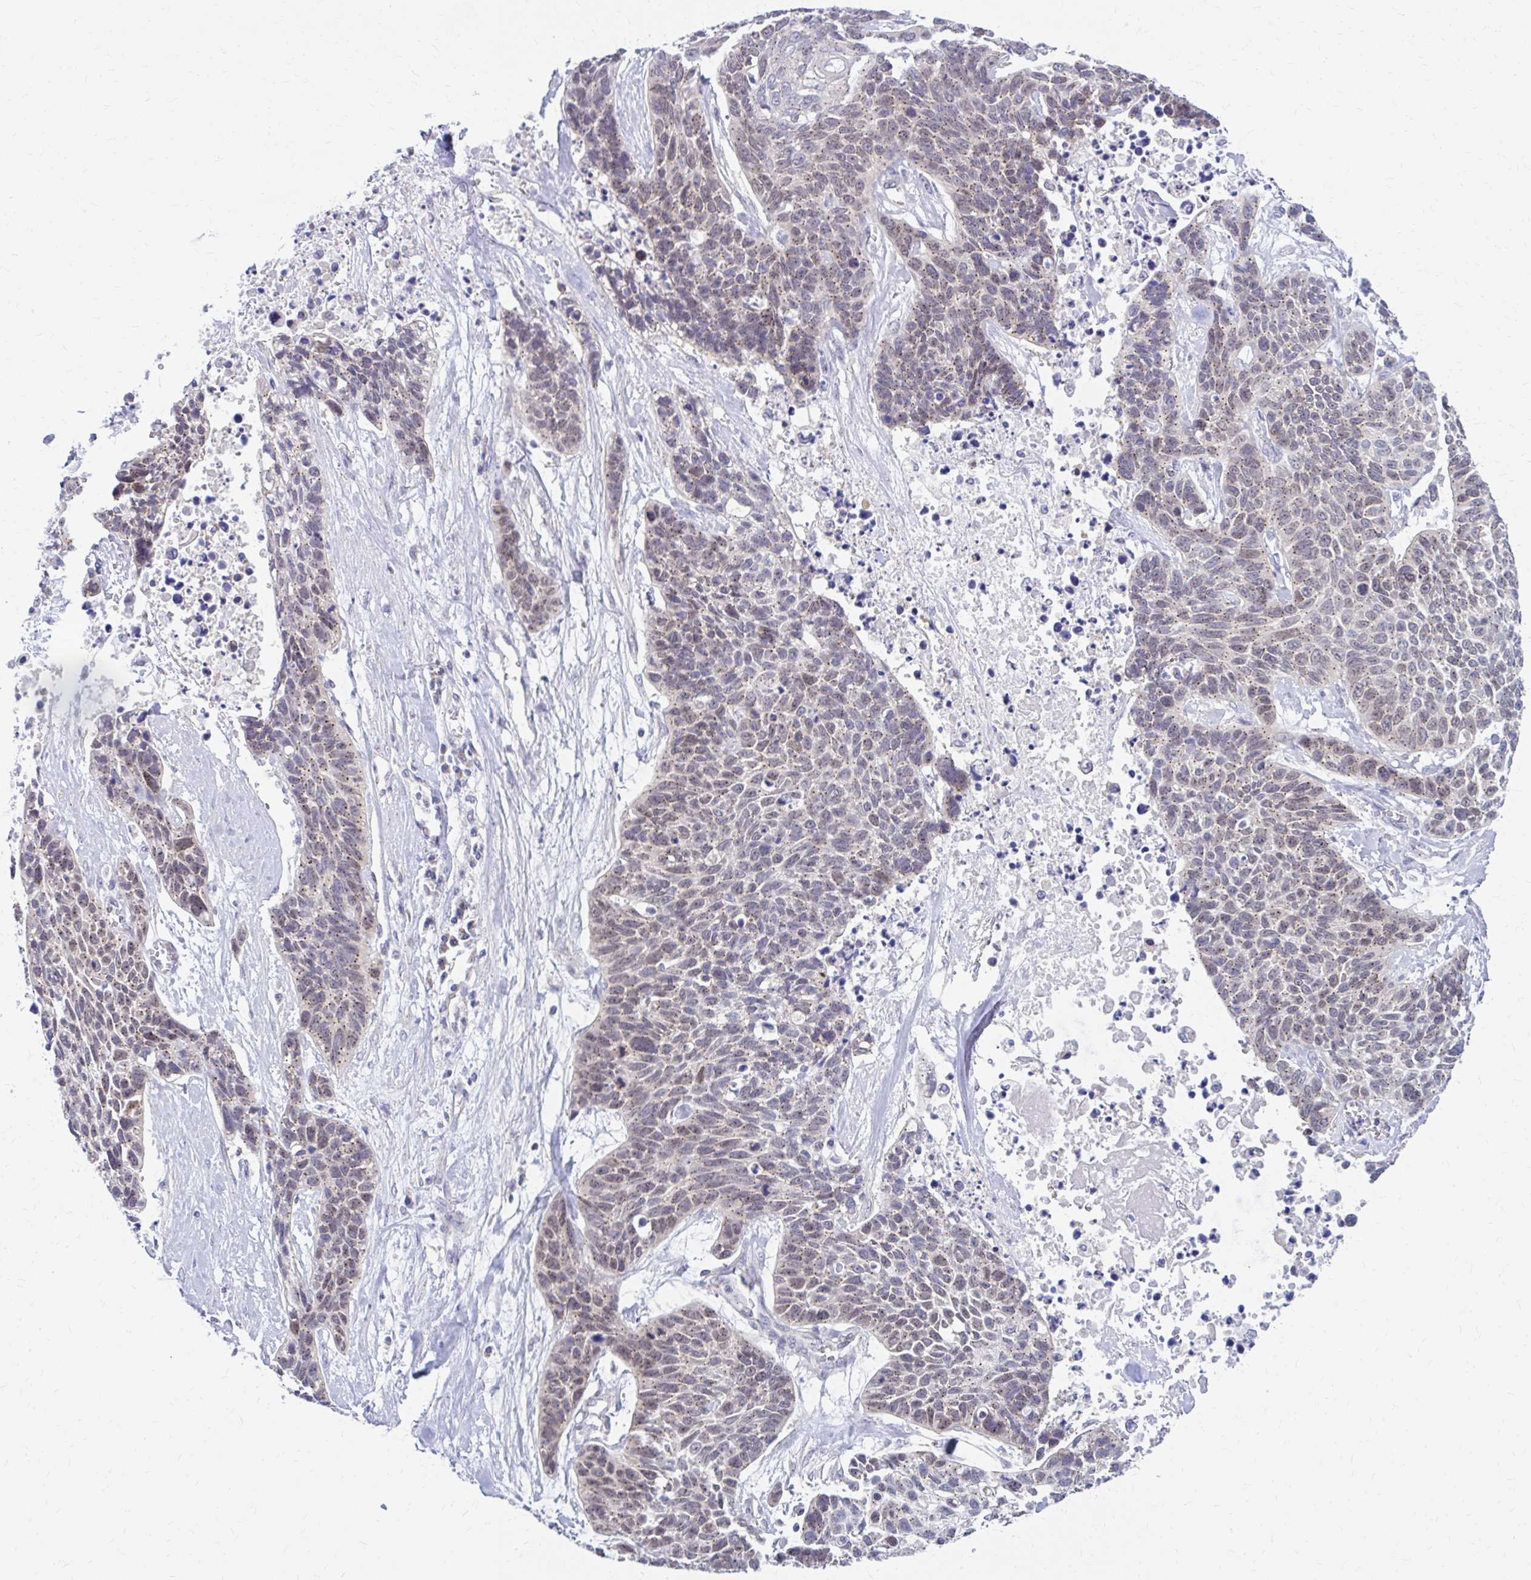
{"staining": {"intensity": "moderate", "quantity": ">75%", "location": "cytoplasmic/membranous"}, "tissue": "lung cancer", "cell_type": "Tumor cells", "image_type": "cancer", "snomed": [{"axis": "morphology", "description": "Squamous cell carcinoma, NOS"}, {"axis": "topography", "description": "Lung"}], "caption": "Approximately >75% of tumor cells in human squamous cell carcinoma (lung) reveal moderate cytoplasmic/membranous protein staining as visualized by brown immunohistochemical staining.", "gene": "RADIL", "patient": {"sex": "male", "age": 62}}